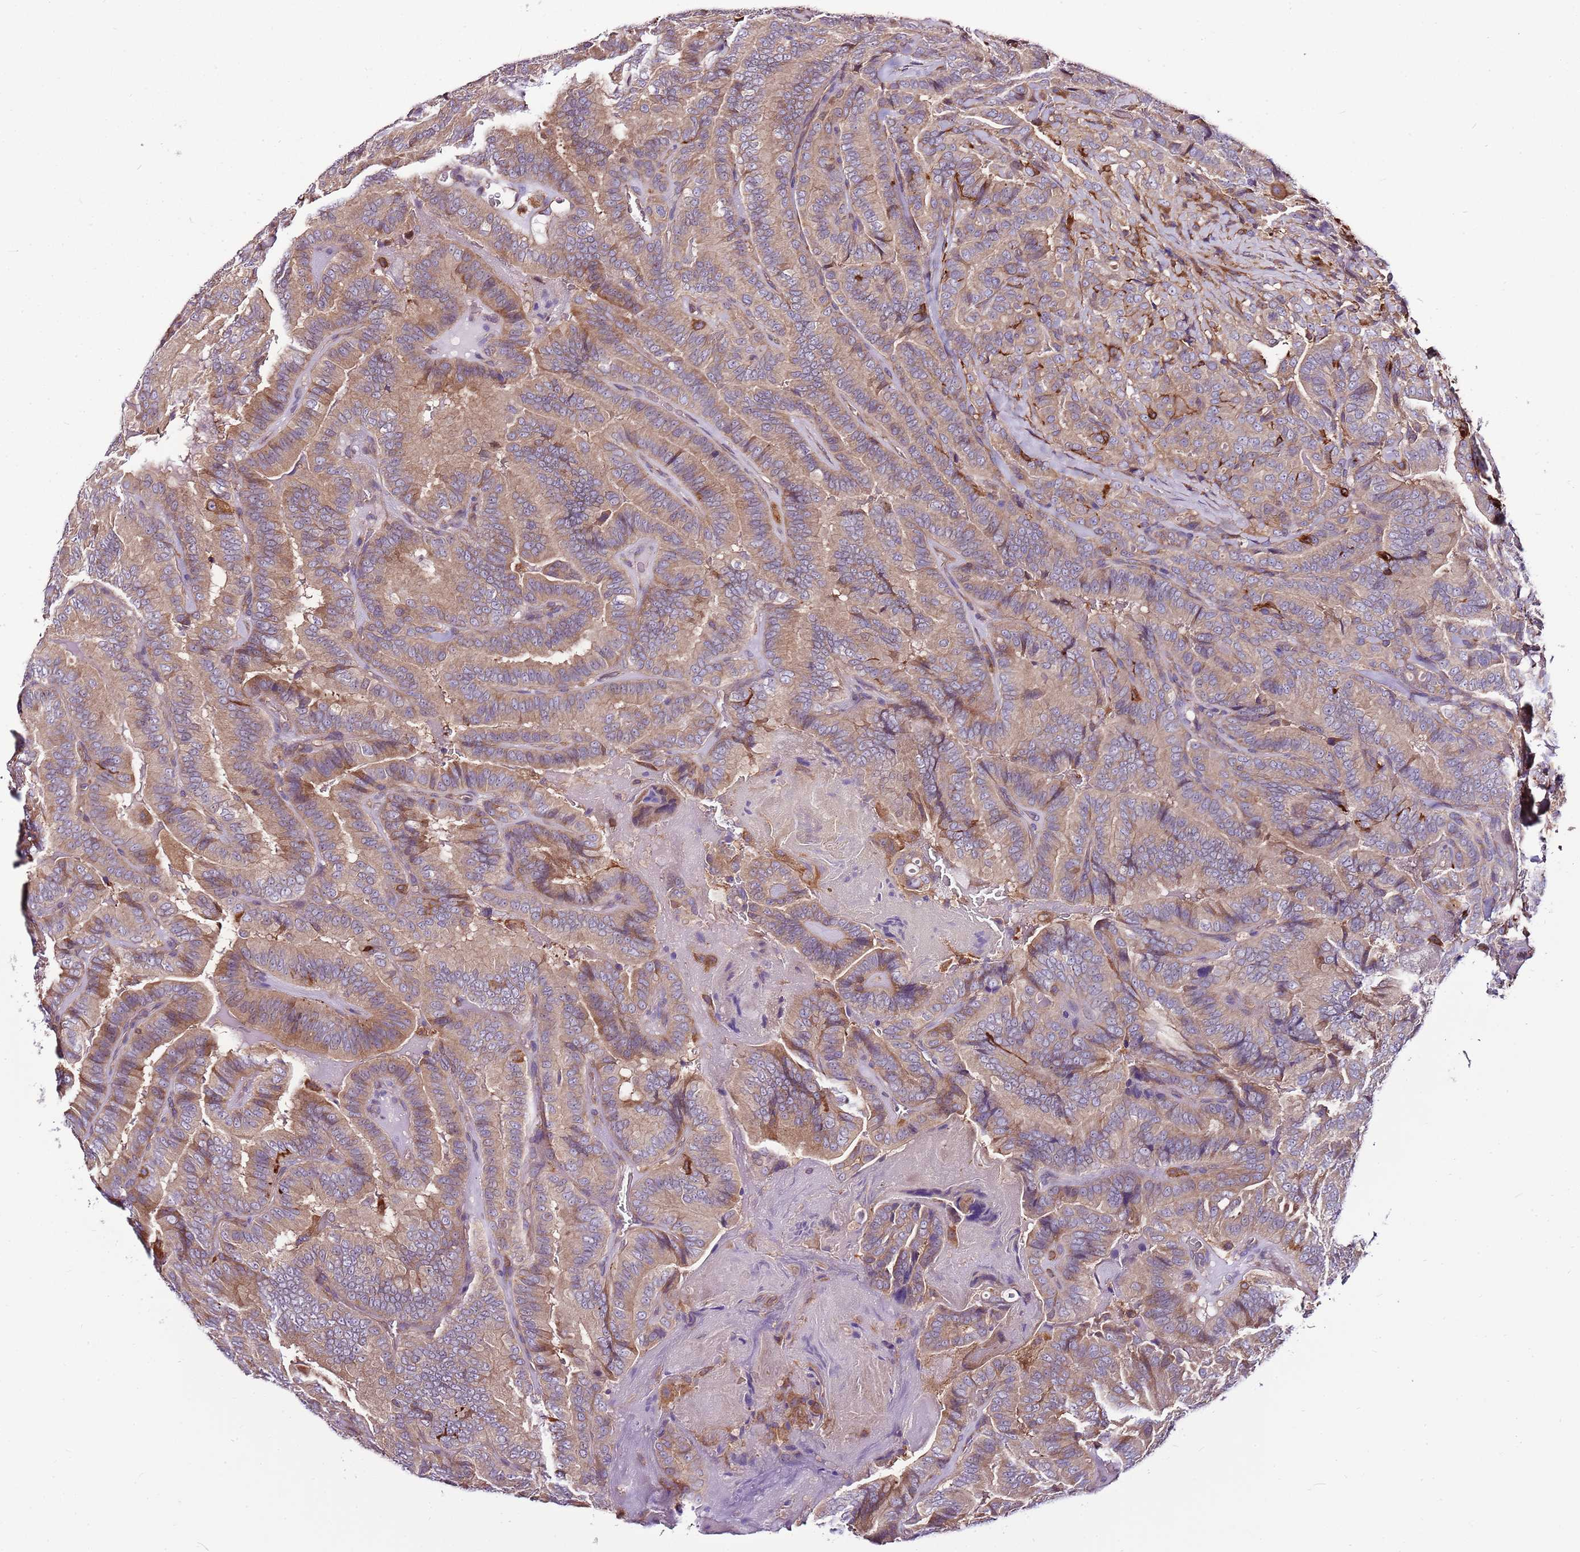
{"staining": {"intensity": "moderate", "quantity": "<25%", "location": "cytoplasmic/membranous"}, "tissue": "thyroid cancer", "cell_type": "Tumor cells", "image_type": "cancer", "snomed": [{"axis": "morphology", "description": "Papillary adenocarcinoma, NOS"}, {"axis": "topography", "description": "Thyroid gland"}], "caption": "Moderate cytoplasmic/membranous staining for a protein is appreciated in about <25% of tumor cells of thyroid cancer using immunohistochemistry (IHC).", "gene": "ATXN2L", "patient": {"sex": "male", "age": 61}}